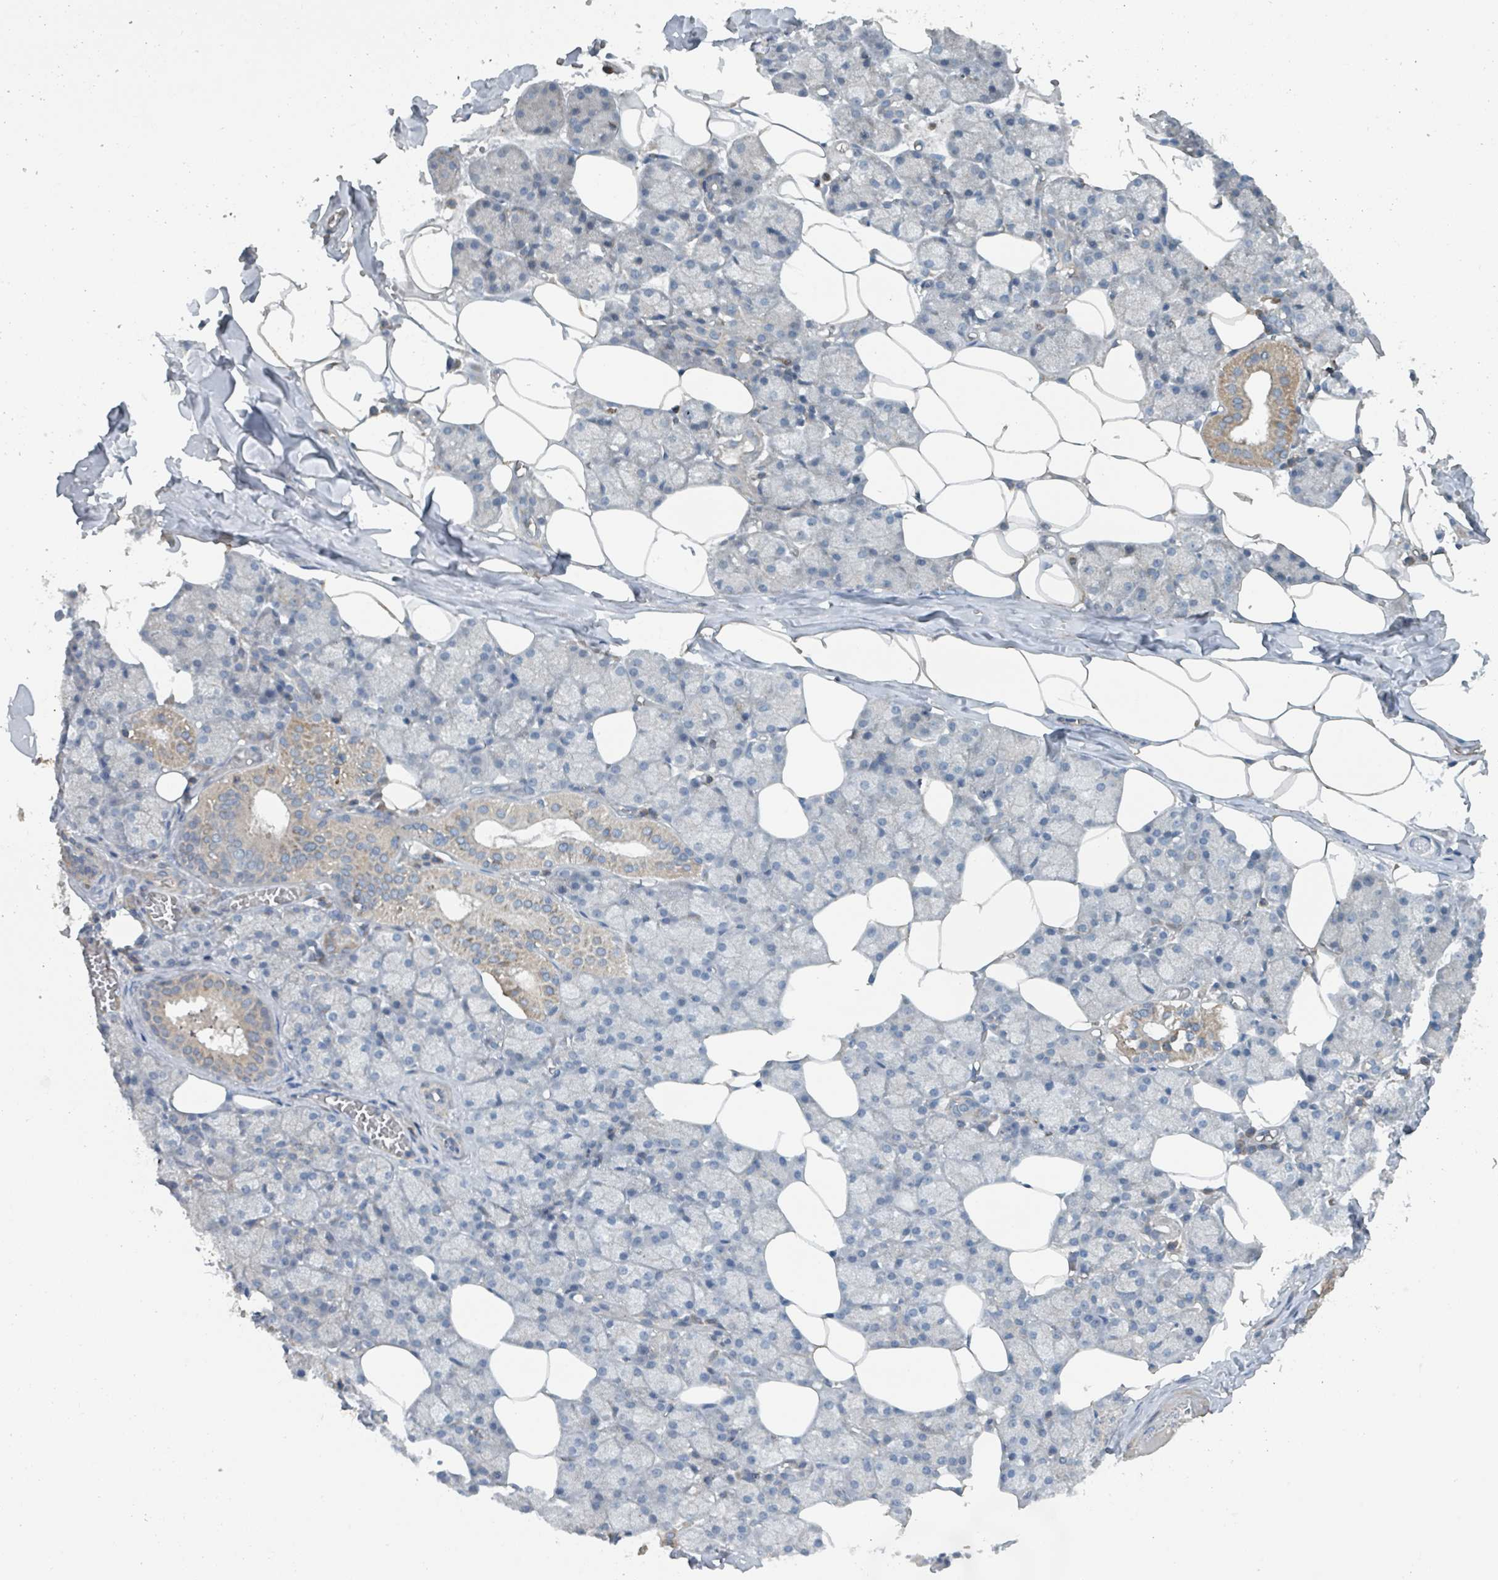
{"staining": {"intensity": "weak", "quantity": "<25%", "location": "cytoplasmic/membranous"}, "tissue": "salivary gland", "cell_type": "Glandular cells", "image_type": "normal", "snomed": [{"axis": "morphology", "description": "Normal tissue, NOS"}, {"axis": "topography", "description": "Salivary gland"}], "caption": "Glandular cells are negative for protein expression in unremarkable human salivary gland. (DAB immunohistochemistry with hematoxylin counter stain).", "gene": "ACBD4", "patient": {"sex": "male", "age": 62}}